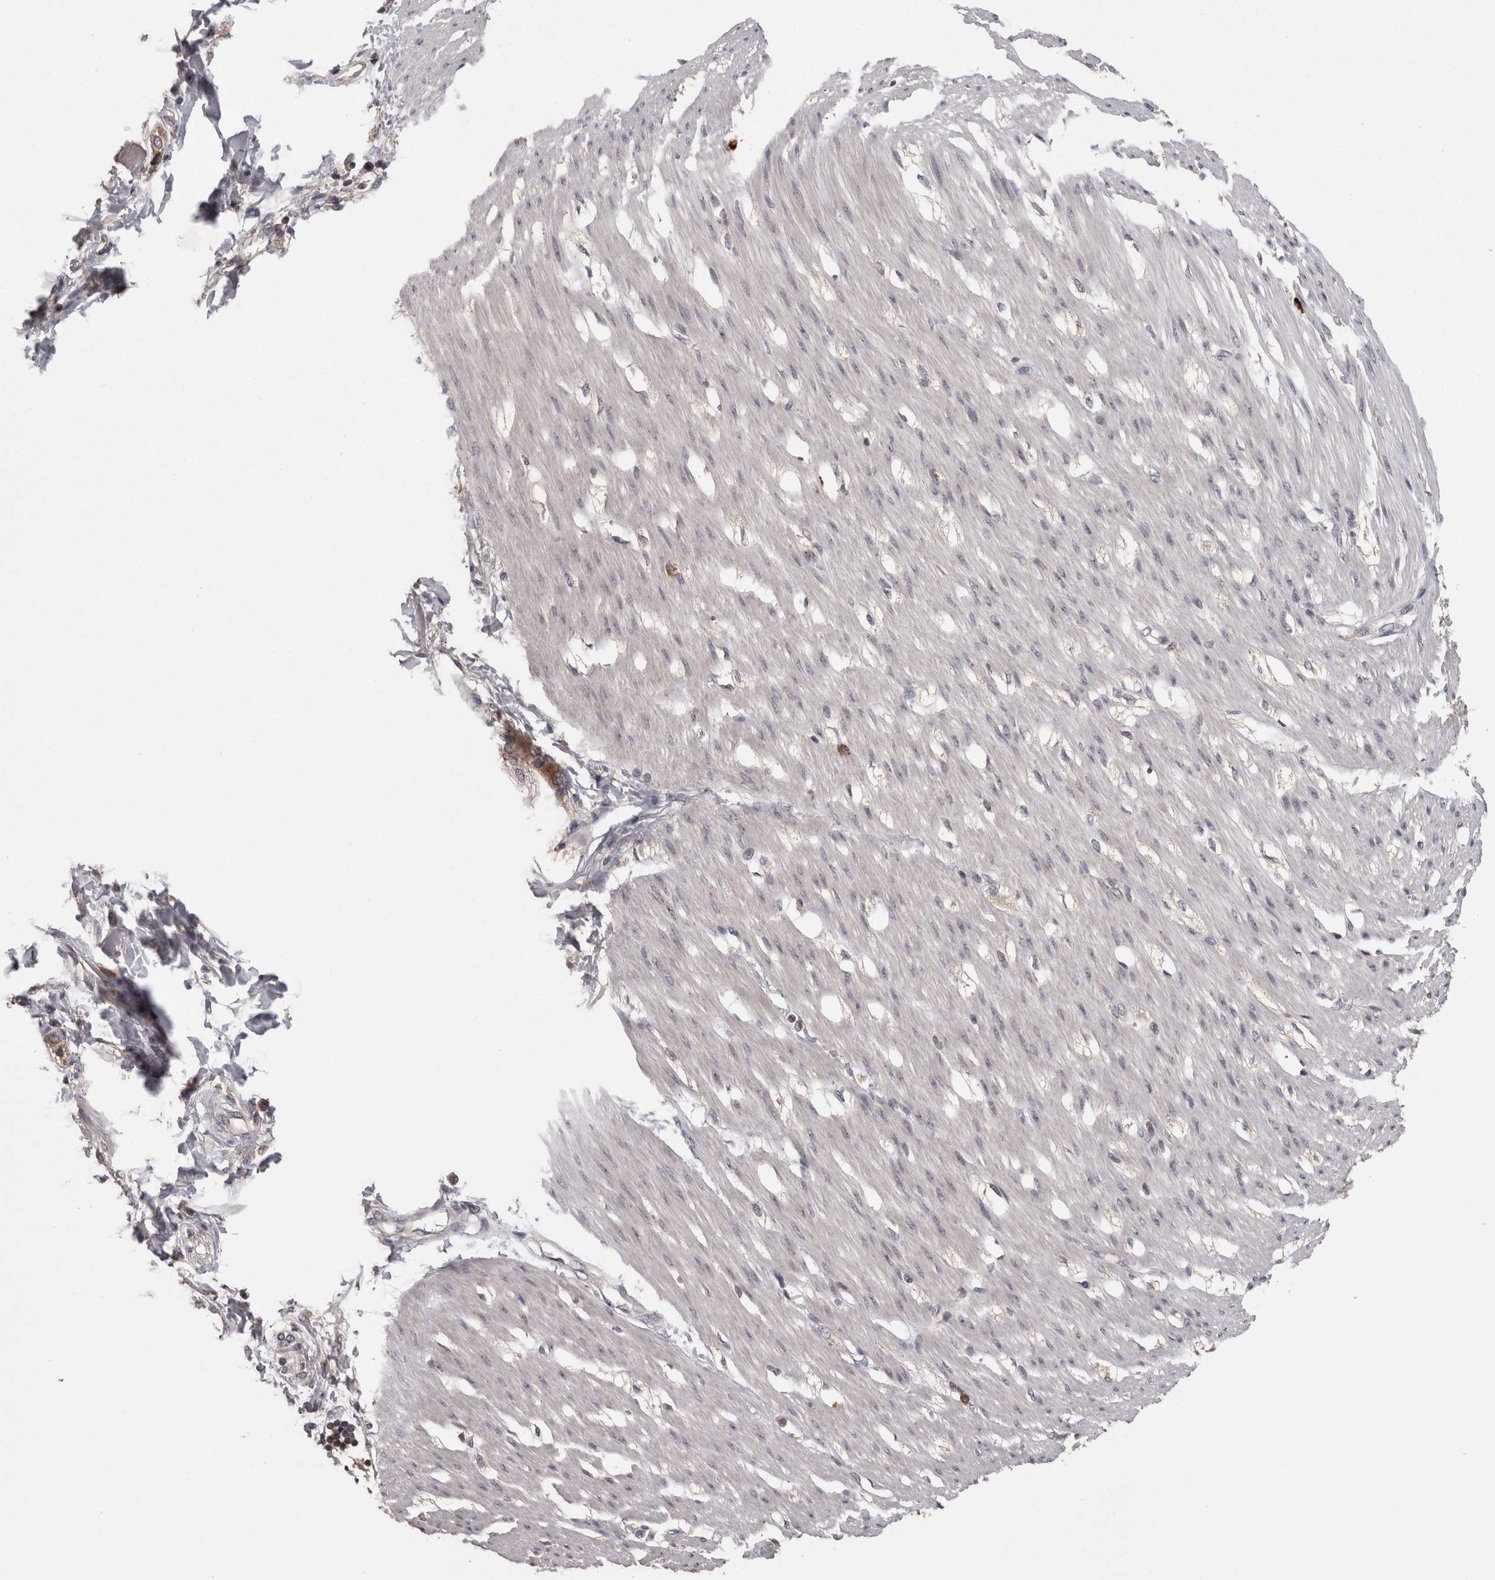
{"staining": {"intensity": "negative", "quantity": "none", "location": "none"}, "tissue": "smooth muscle", "cell_type": "Smooth muscle cells", "image_type": "normal", "snomed": [{"axis": "morphology", "description": "Normal tissue, NOS"}, {"axis": "morphology", "description": "Adenocarcinoma, NOS"}, {"axis": "topography", "description": "Smooth muscle"}, {"axis": "topography", "description": "Colon"}], "caption": "The IHC photomicrograph has no significant expression in smooth muscle cells of smooth muscle.", "gene": "PCM1", "patient": {"sex": "male", "age": 14}}